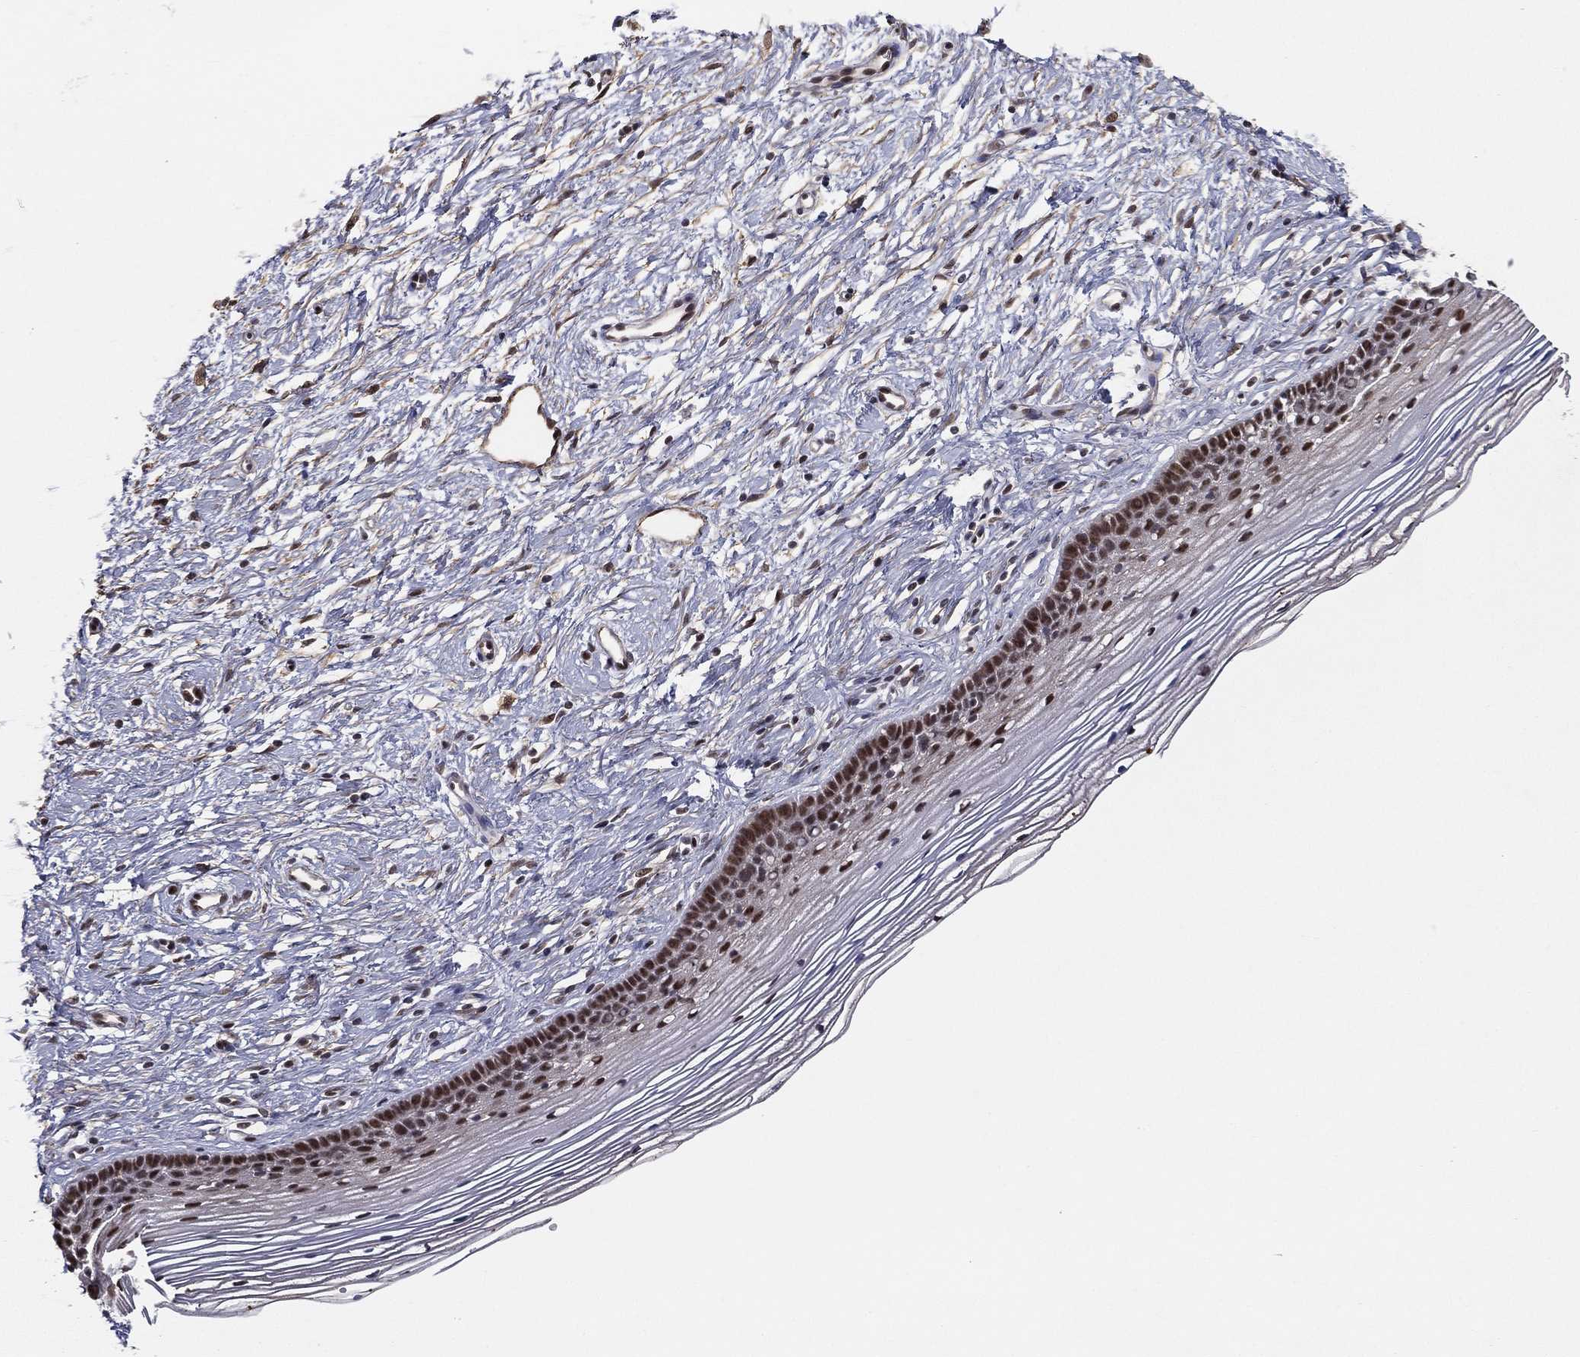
{"staining": {"intensity": "strong", "quantity": ">75%", "location": "nuclear"}, "tissue": "cervix", "cell_type": "Glandular cells", "image_type": "normal", "snomed": [{"axis": "morphology", "description": "Normal tissue, NOS"}, {"axis": "topography", "description": "Cervix"}], "caption": "Immunohistochemical staining of unremarkable human cervix displays high levels of strong nuclear positivity in about >75% of glandular cells. Nuclei are stained in blue.", "gene": "GPALPP1", "patient": {"sex": "female", "age": 39}}